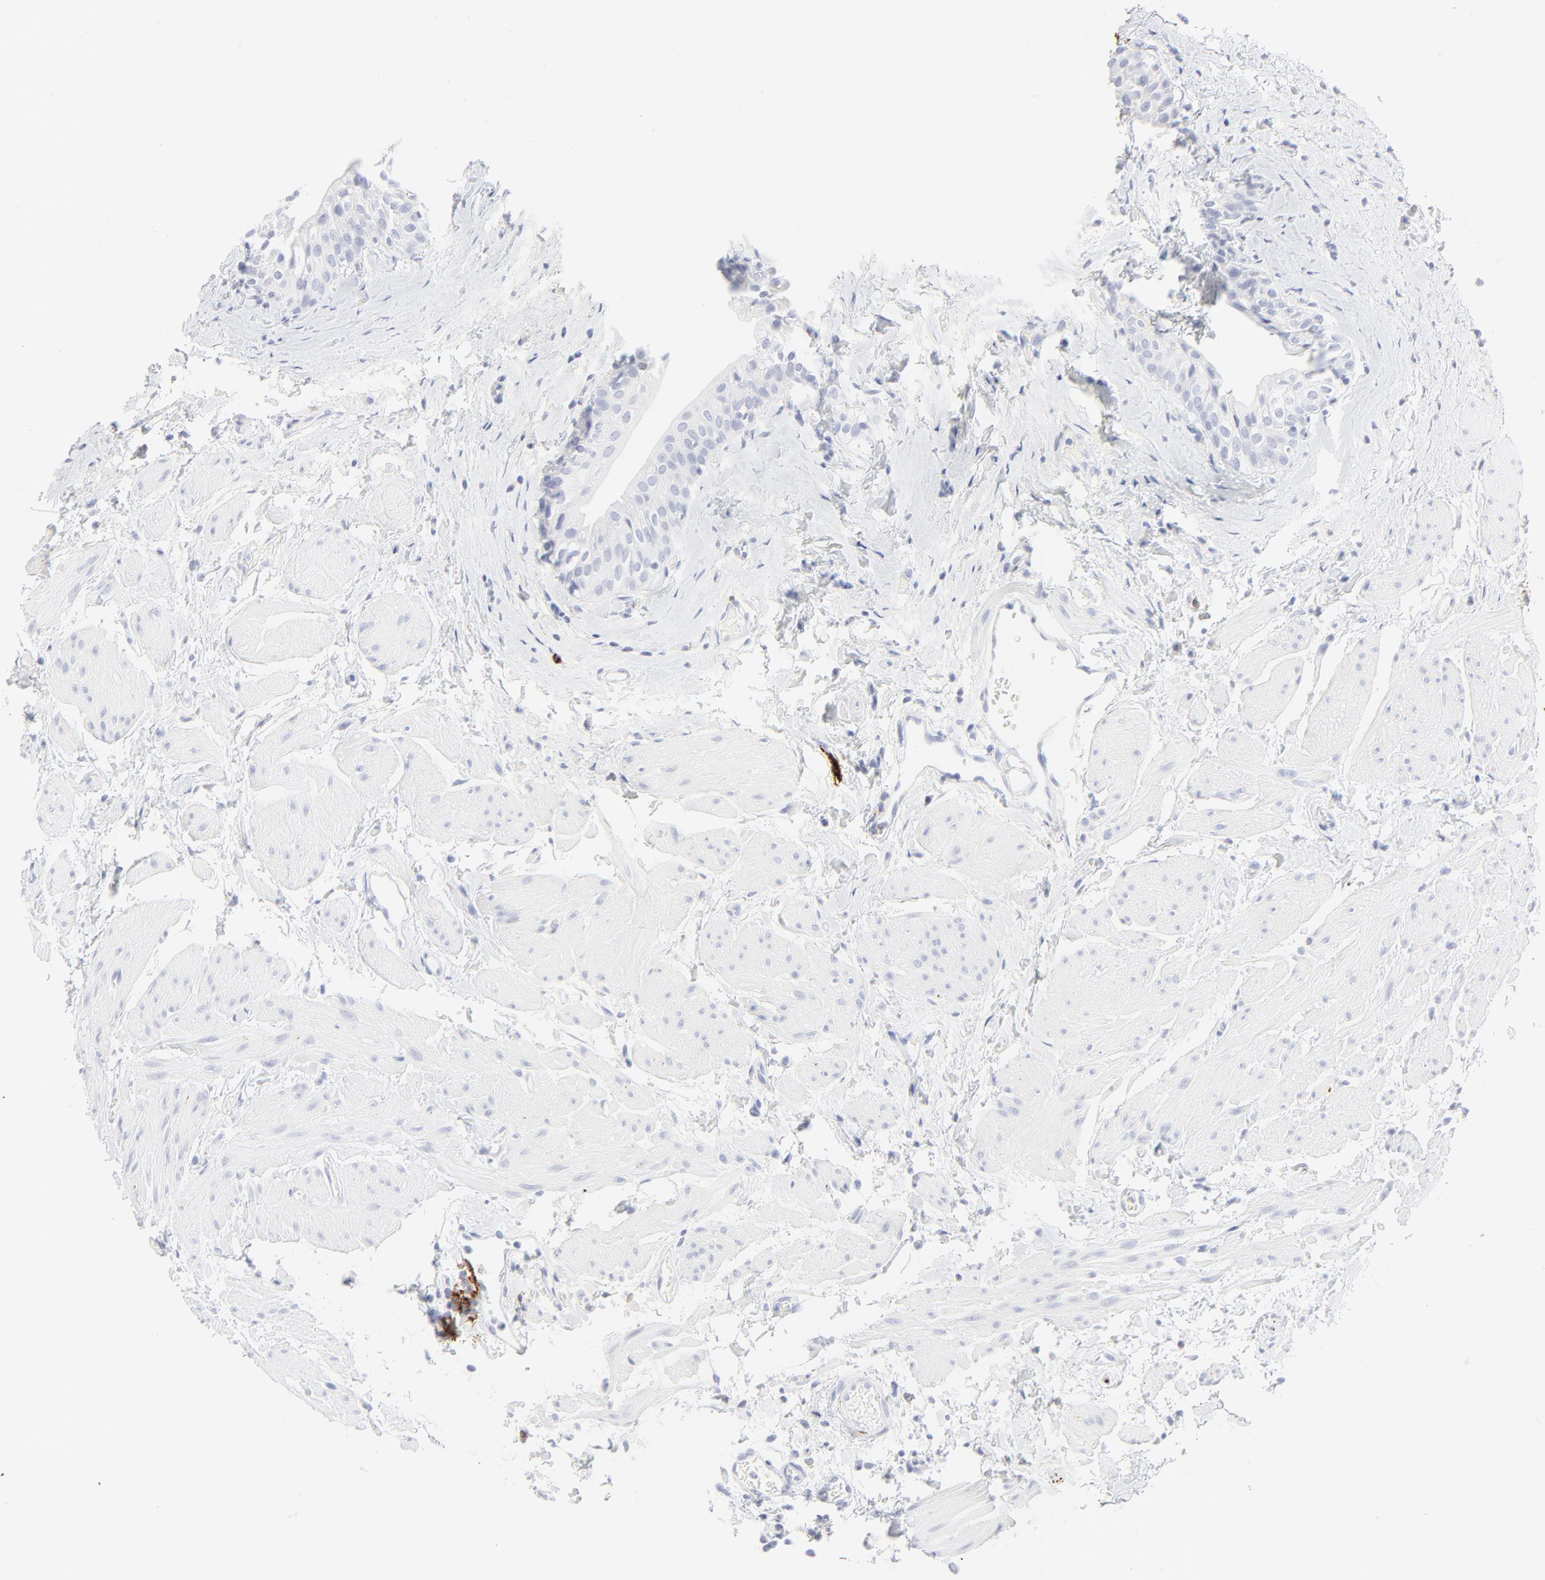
{"staining": {"intensity": "negative", "quantity": "none", "location": "none"}, "tissue": "urinary bladder", "cell_type": "Urothelial cells", "image_type": "normal", "snomed": [{"axis": "morphology", "description": "Normal tissue, NOS"}, {"axis": "topography", "description": "Urinary bladder"}], "caption": "DAB immunohistochemical staining of normal human urinary bladder displays no significant positivity in urothelial cells.", "gene": "CCR7", "patient": {"sex": "male", "age": 59}}